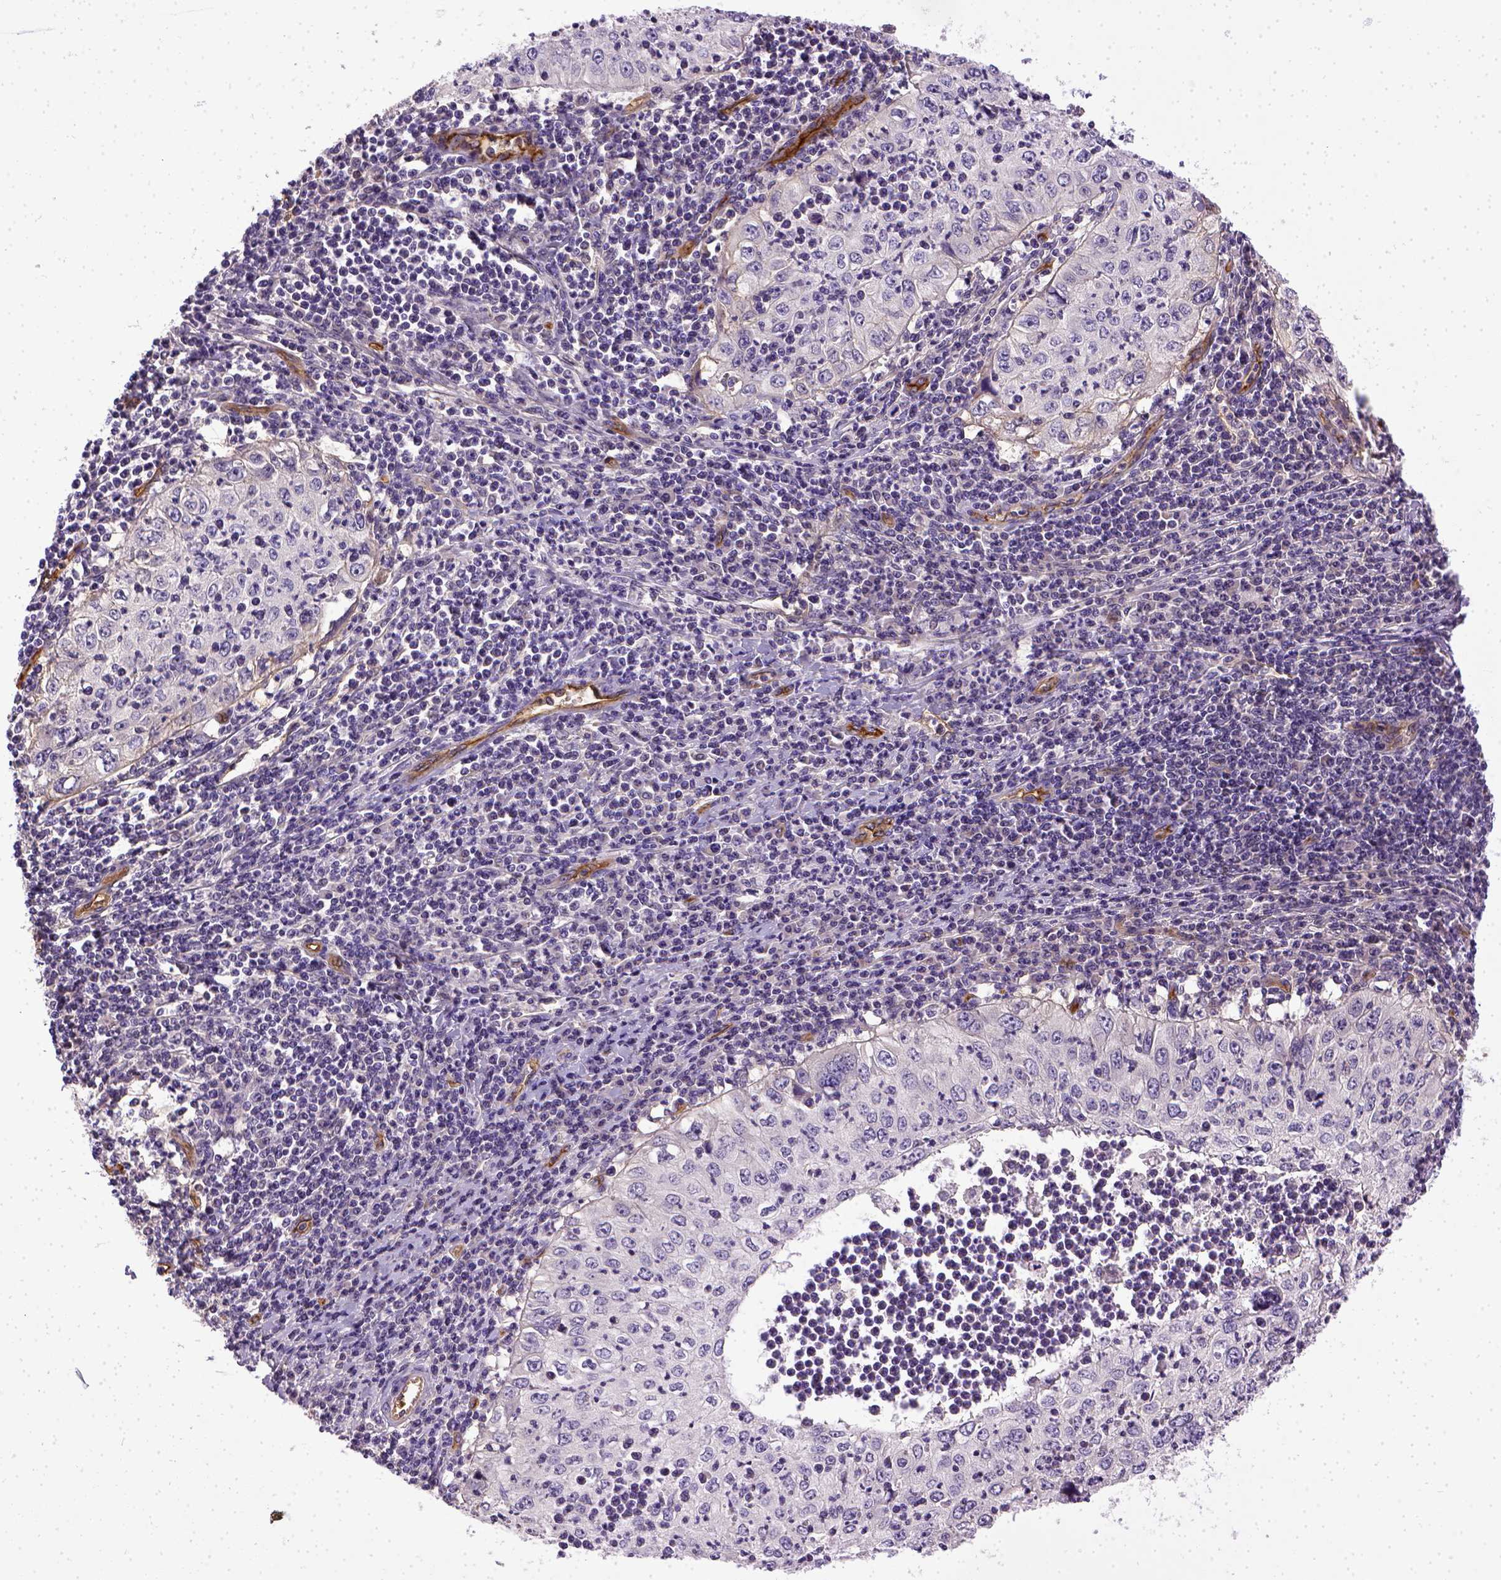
{"staining": {"intensity": "negative", "quantity": "none", "location": "none"}, "tissue": "cervical cancer", "cell_type": "Tumor cells", "image_type": "cancer", "snomed": [{"axis": "morphology", "description": "Squamous cell carcinoma, NOS"}, {"axis": "topography", "description": "Cervix"}], "caption": "A high-resolution image shows IHC staining of cervical cancer (squamous cell carcinoma), which reveals no significant positivity in tumor cells.", "gene": "ENG", "patient": {"sex": "female", "age": 24}}